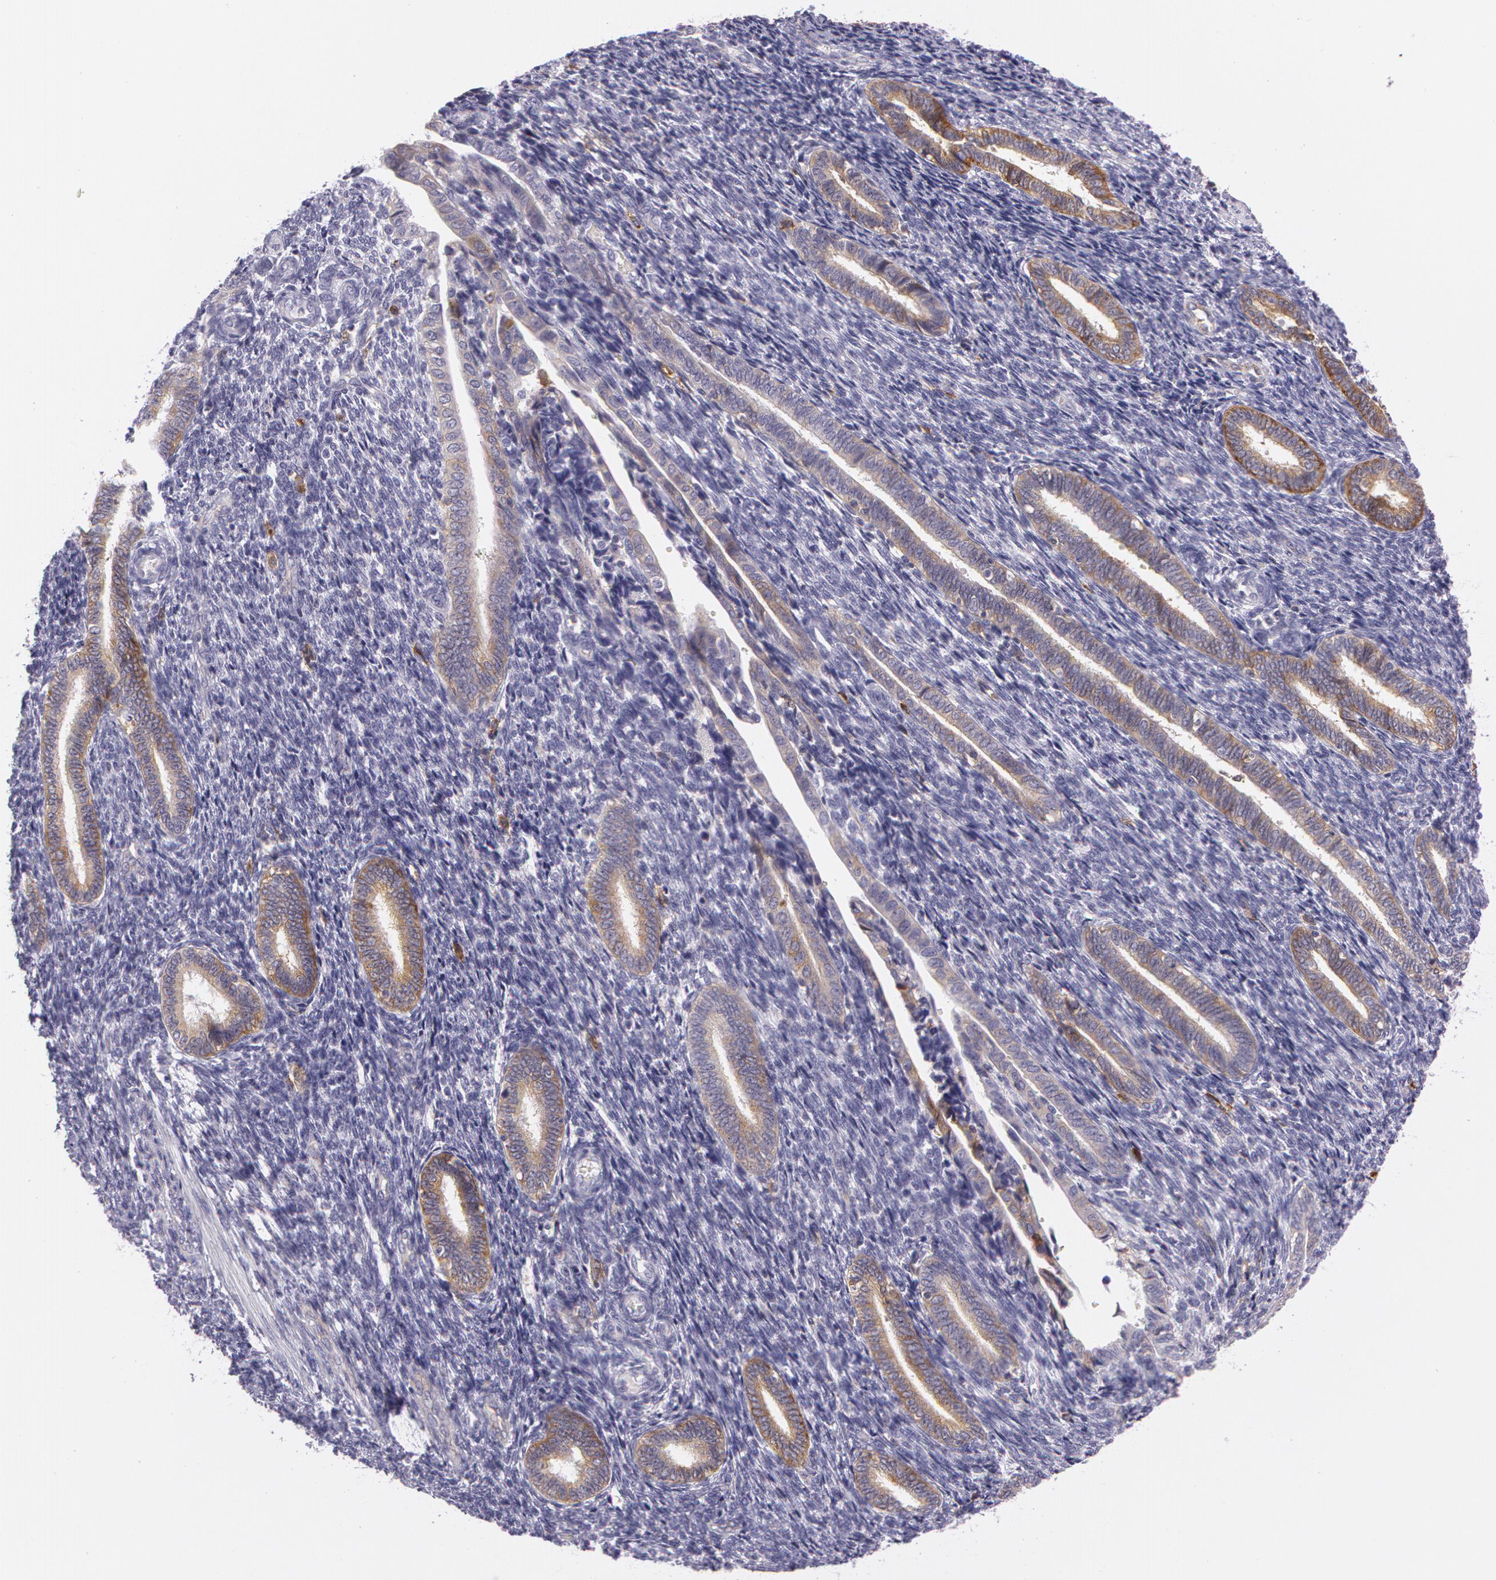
{"staining": {"intensity": "negative", "quantity": "none", "location": "none"}, "tissue": "endometrium", "cell_type": "Cells in endometrial stroma", "image_type": "normal", "snomed": [{"axis": "morphology", "description": "Normal tissue, NOS"}, {"axis": "topography", "description": "Endometrium"}], "caption": "Cells in endometrial stroma are negative for brown protein staining in normal endometrium. The staining is performed using DAB brown chromogen with nuclei counter-stained in using hematoxylin.", "gene": "LY75", "patient": {"sex": "female", "age": 27}}